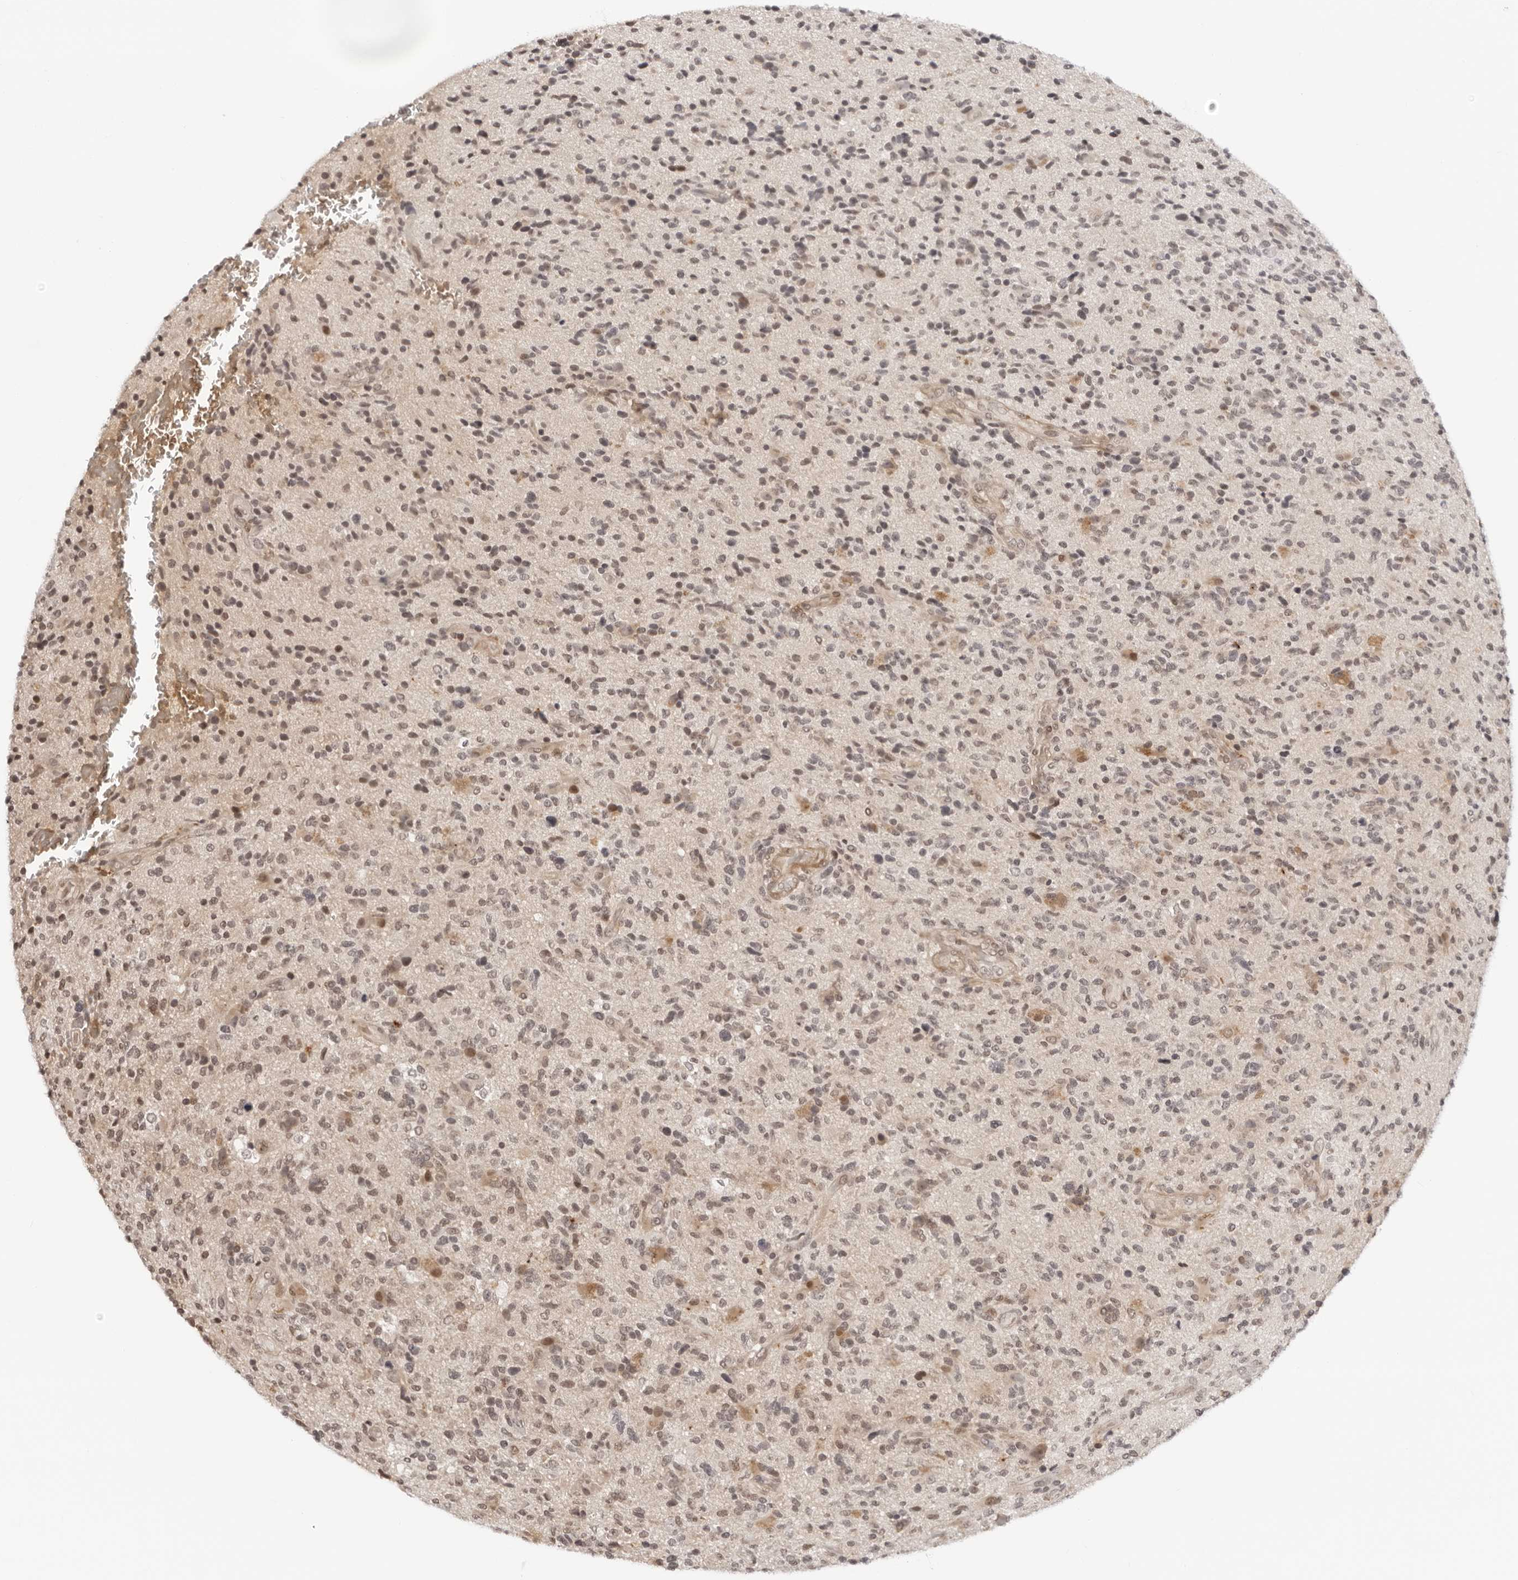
{"staining": {"intensity": "weak", "quantity": "25%-75%", "location": "nuclear"}, "tissue": "glioma", "cell_type": "Tumor cells", "image_type": "cancer", "snomed": [{"axis": "morphology", "description": "Glioma, malignant, High grade"}, {"axis": "topography", "description": "Brain"}], "caption": "DAB (3,3'-diaminobenzidine) immunohistochemical staining of human malignant high-grade glioma reveals weak nuclear protein staining in about 25%-75% of tumor cells. The protein of interest is stained brown, and the nuclei are stained in blue (DAB IHC with brightfield microscopy, high magnification).", "gene": "RNF146", "patient": {"sex": "male", "age": 72}}